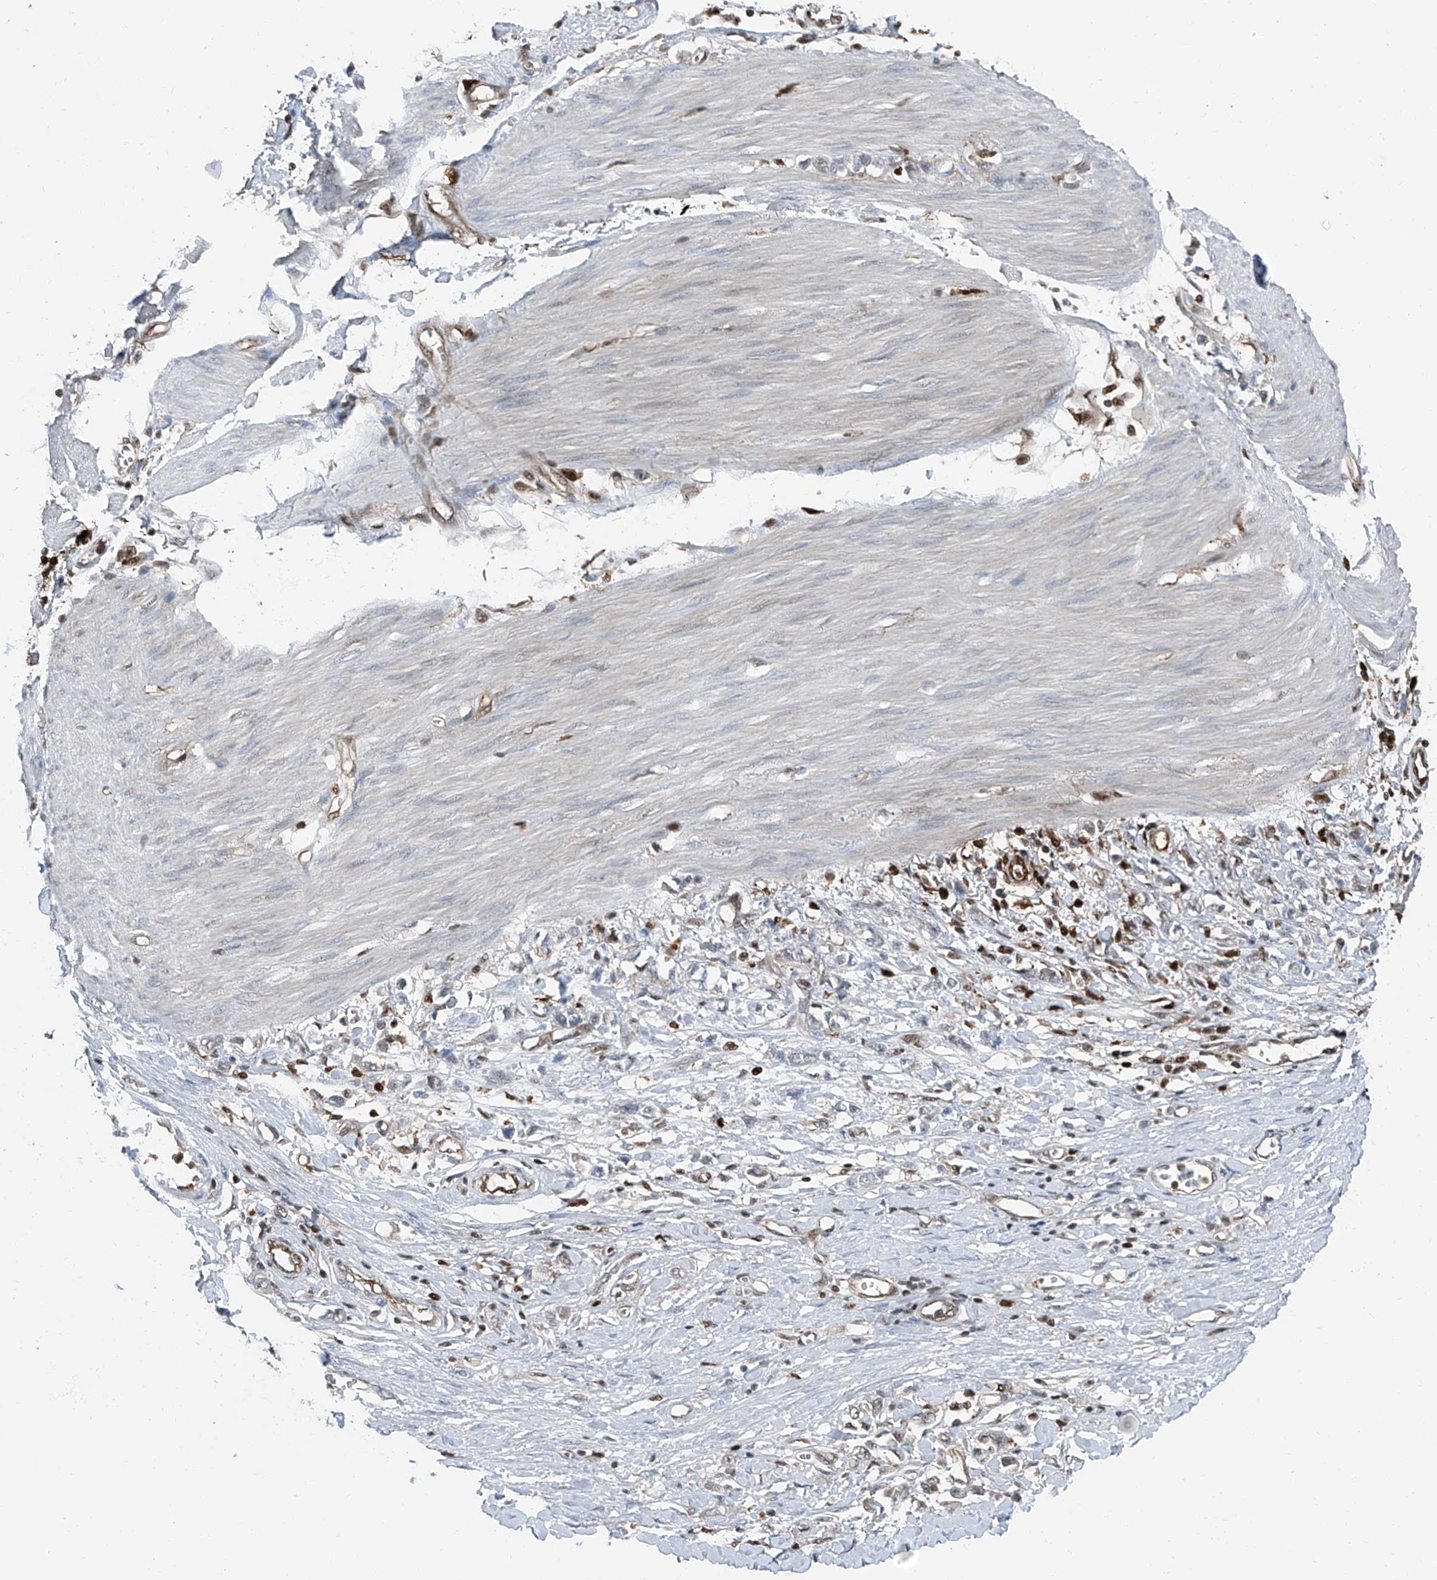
{"staining": {"intensity": "weak", "quantity": "<25%", "location": "cytoplasmic/membranous,nuclear"}, "tissue": "stomach cancer", "cell_type": "Tumor cells", "image_type": "cancer", "snomed": [{"axis": "morphology", "description": "Adenocarcinoma, NOS"}, {"axis": "topography", "description": "Stomach"}], "caption": "A histopathology image of human stomach cancer (adenocarcinoma) is negative for staining in tumor cells.", "gene": "PSMB10", "patient": {"sex": "female", "age": 76}}